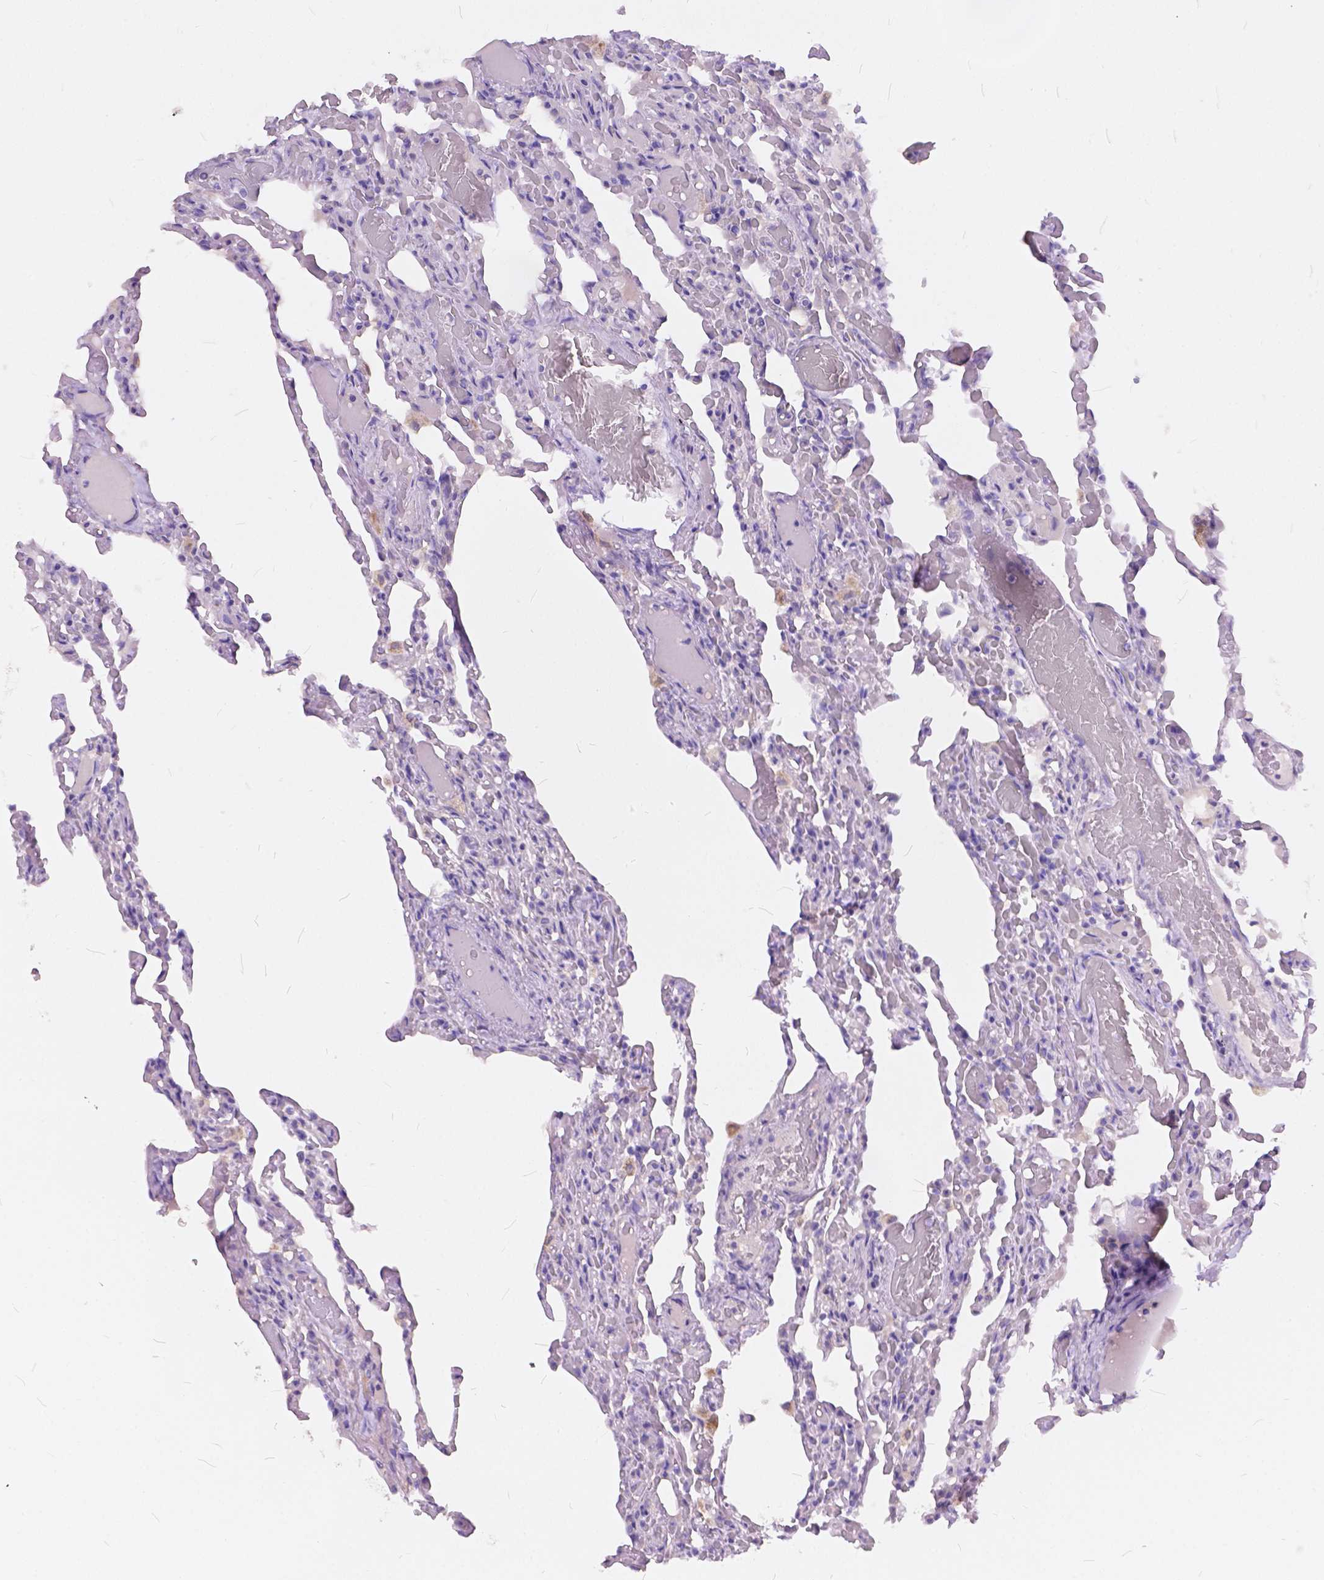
{"staining": {"intensity": "negative", "quantity": "none", "location": "none"}, "tissue": "lung", "cell_type": "Alveolar cells", "image_type": "normal", "snomed": [{"axis": "morphology", "description": "Normal tissue, NOS"}, {"axis": "topography", "description": "Lung"}], "caption": "Photomicrograph shows no significant protein positivity in alveolar cells of benign lung.", "gene": "PEX11G", "patient": {"sex": "female", "age": 43}}